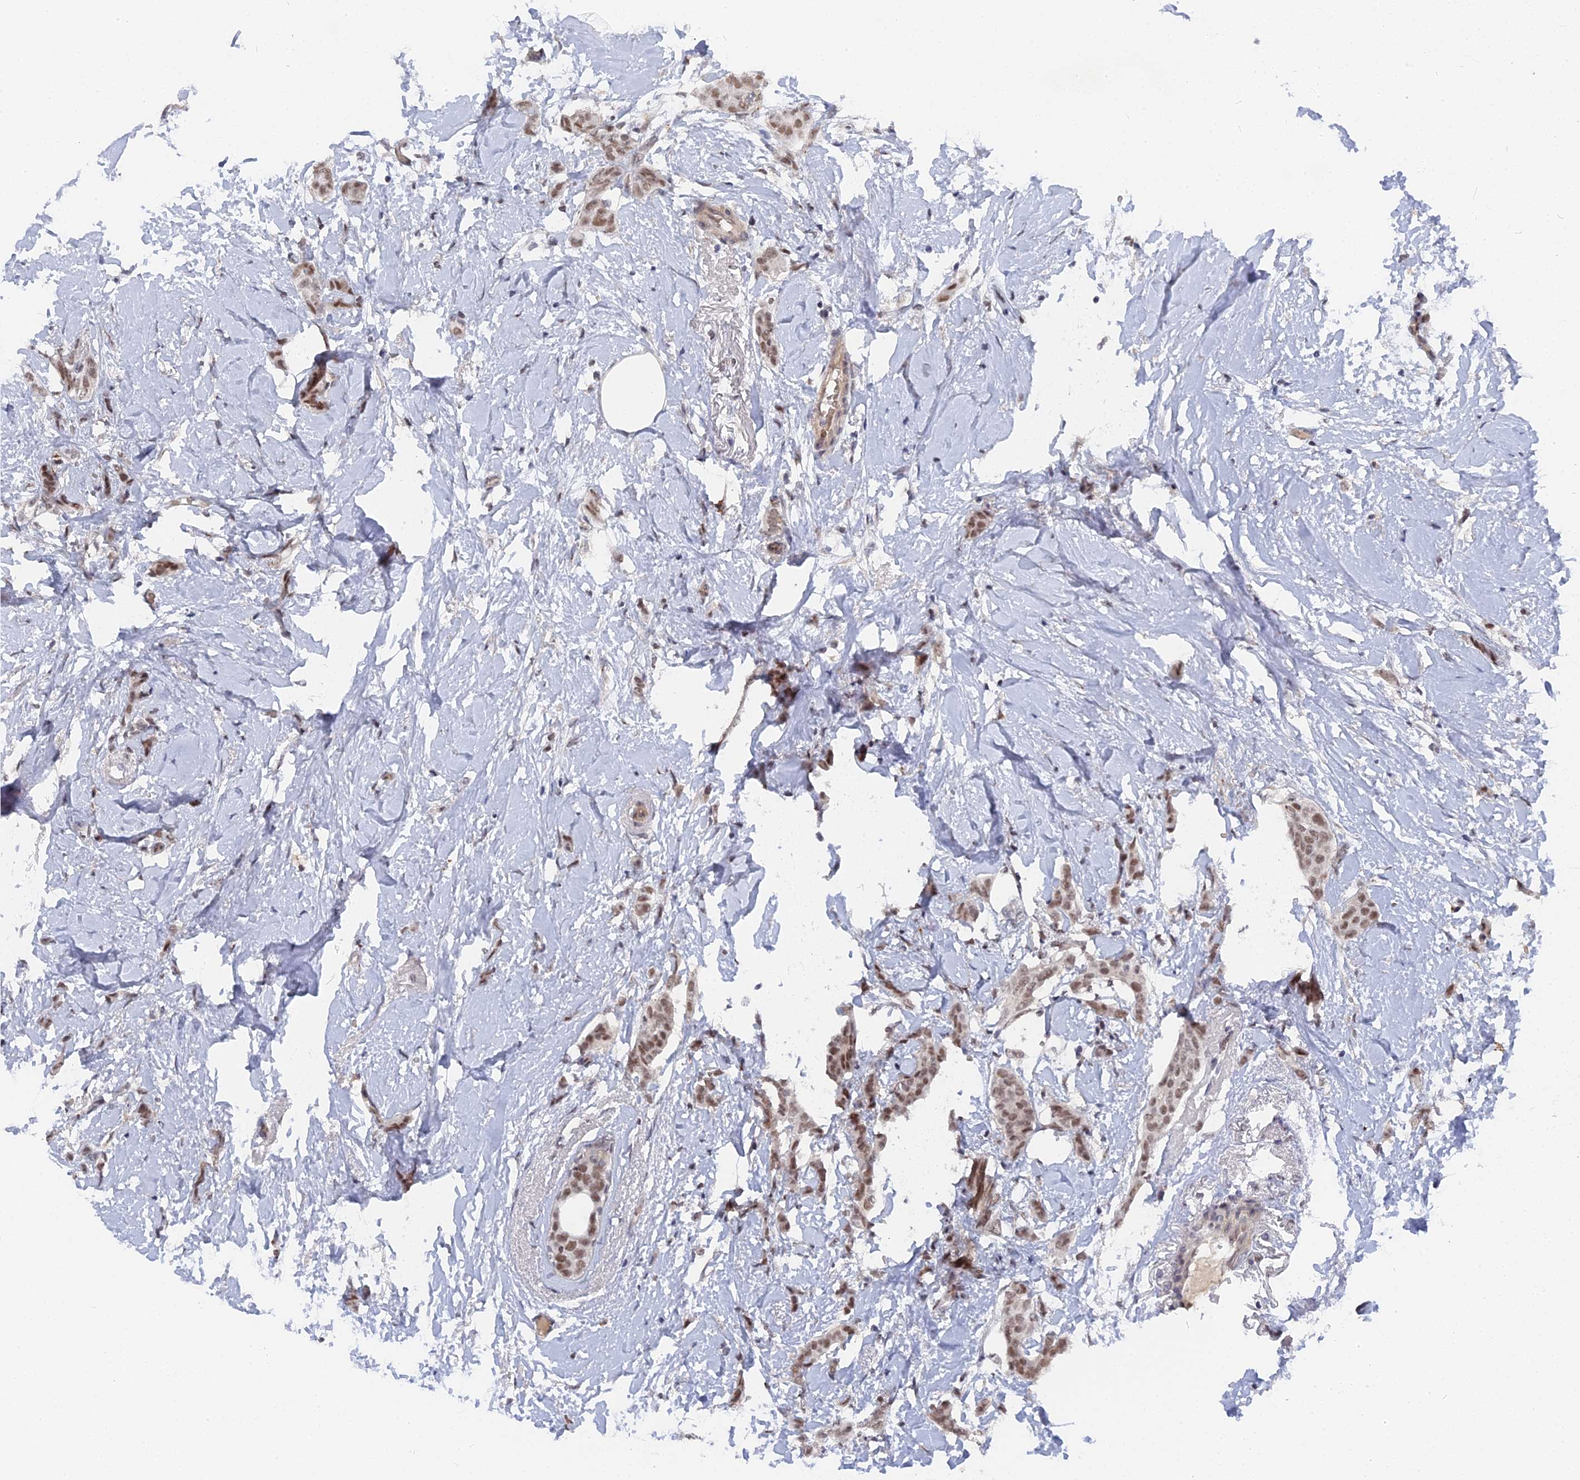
{"staining": {"intensity": "moderate", "quantity": ">75%", "location": "nuclear"}, "tissue": "breast cancer", "cell_type": "Tumor cells", "image_type": "cancer", "snomed": [{"axis": "morphology", "description": "Duct carcinoma"}, {"axis": "topography", "description": "Breast"}], "caption": "DAB (3,3'-diaminobenzidine) immunohistochemical staining of invasive ductal carcinoma (breast) displays moderate nuclear protein staining in about >75% of tumor cells.", "gene": "CCDC85A", "patient": {"sex": "female", "age": 72}}